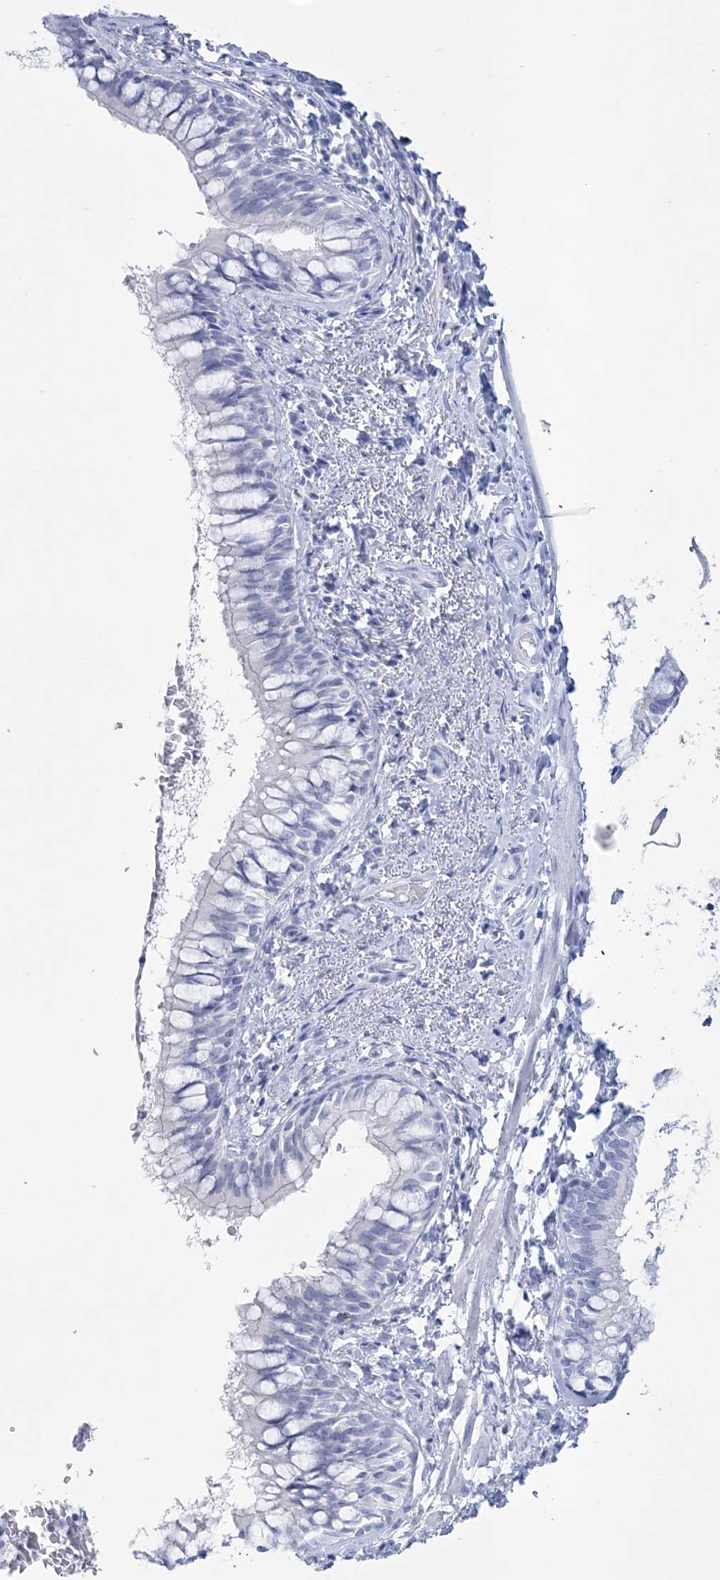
{"staining": {"intensity": "negative", "quantity": "none", "location": "none"}, "tissue": "bronchus", "cell_type": "Respiratory epithelial cells", "image_type": "normal", "snomed": [{"axis": "morphology", "description": "Normal tissue, NOS"}, {"axis": "topography", "description": "Cartilage tissue"}, {"axis": "topography", "description": "Bronchus"}], "caption": "Image shows no protein expression in respiratory epithelial cells of unremarkable bronchus.", "gene": "RBP2", "patient": {"sex": "female", "age": 36}}